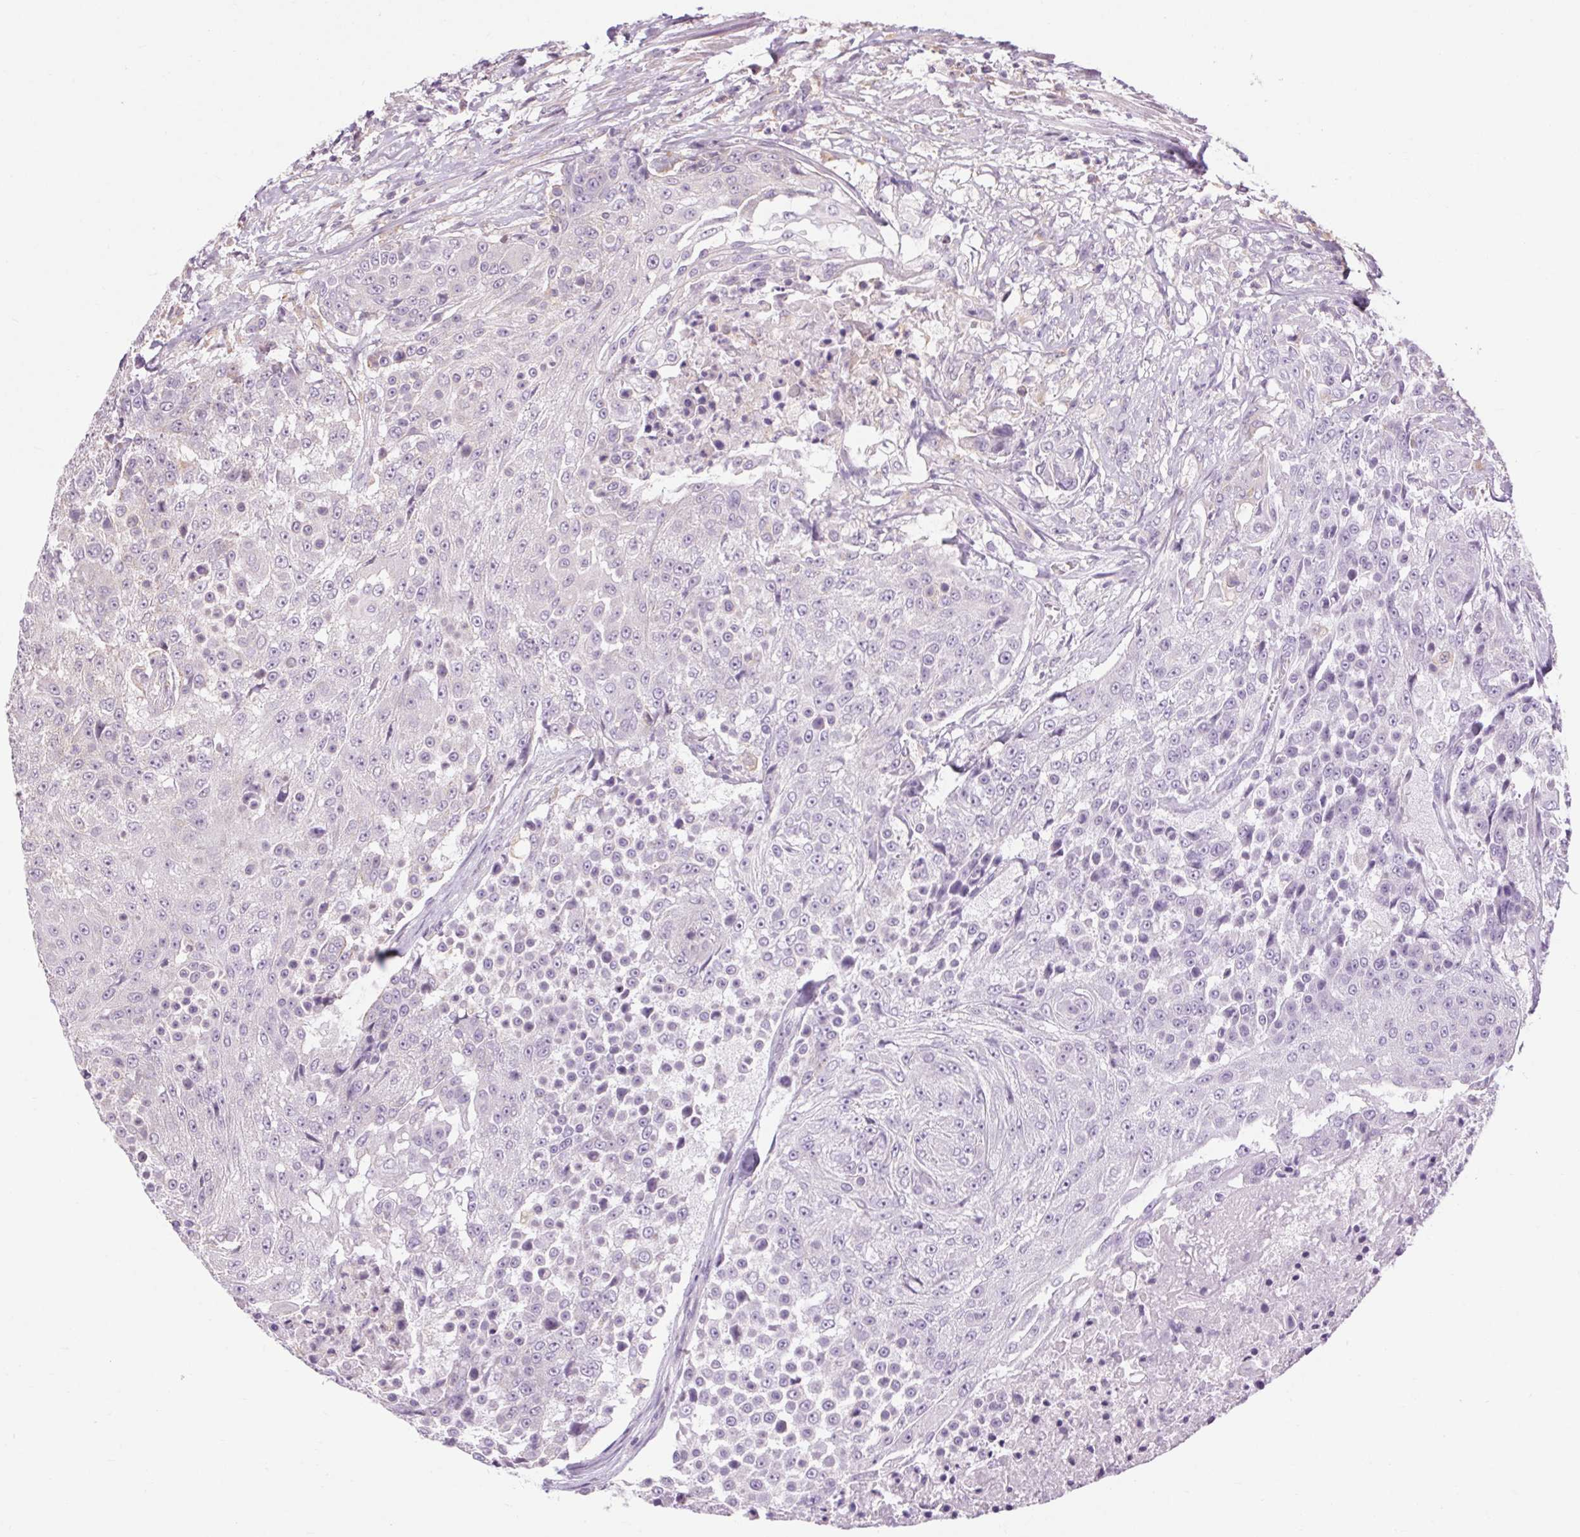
{"staining": {"intensity": "negative", "quantity": "none", "location": "none"}, "tissue": "urothelial cancer", "cell_type": "Tumor cells", "image_type": "cancer", "snomed": [{"axis": "morphology", "description": "Urothelial carcinoma, High grade"}, {"axis": "topography", "description": "Urinary bladder"}], "caption": "Immunohistochemical staining of human urothelial cancer exhibits no significant expression in tumor cells. (Immunohistochemistry (ihc), brightfield microscopy, high magnification).", "gene": "TM6SF1", "patient": {"sex": "female", "age": 63}}